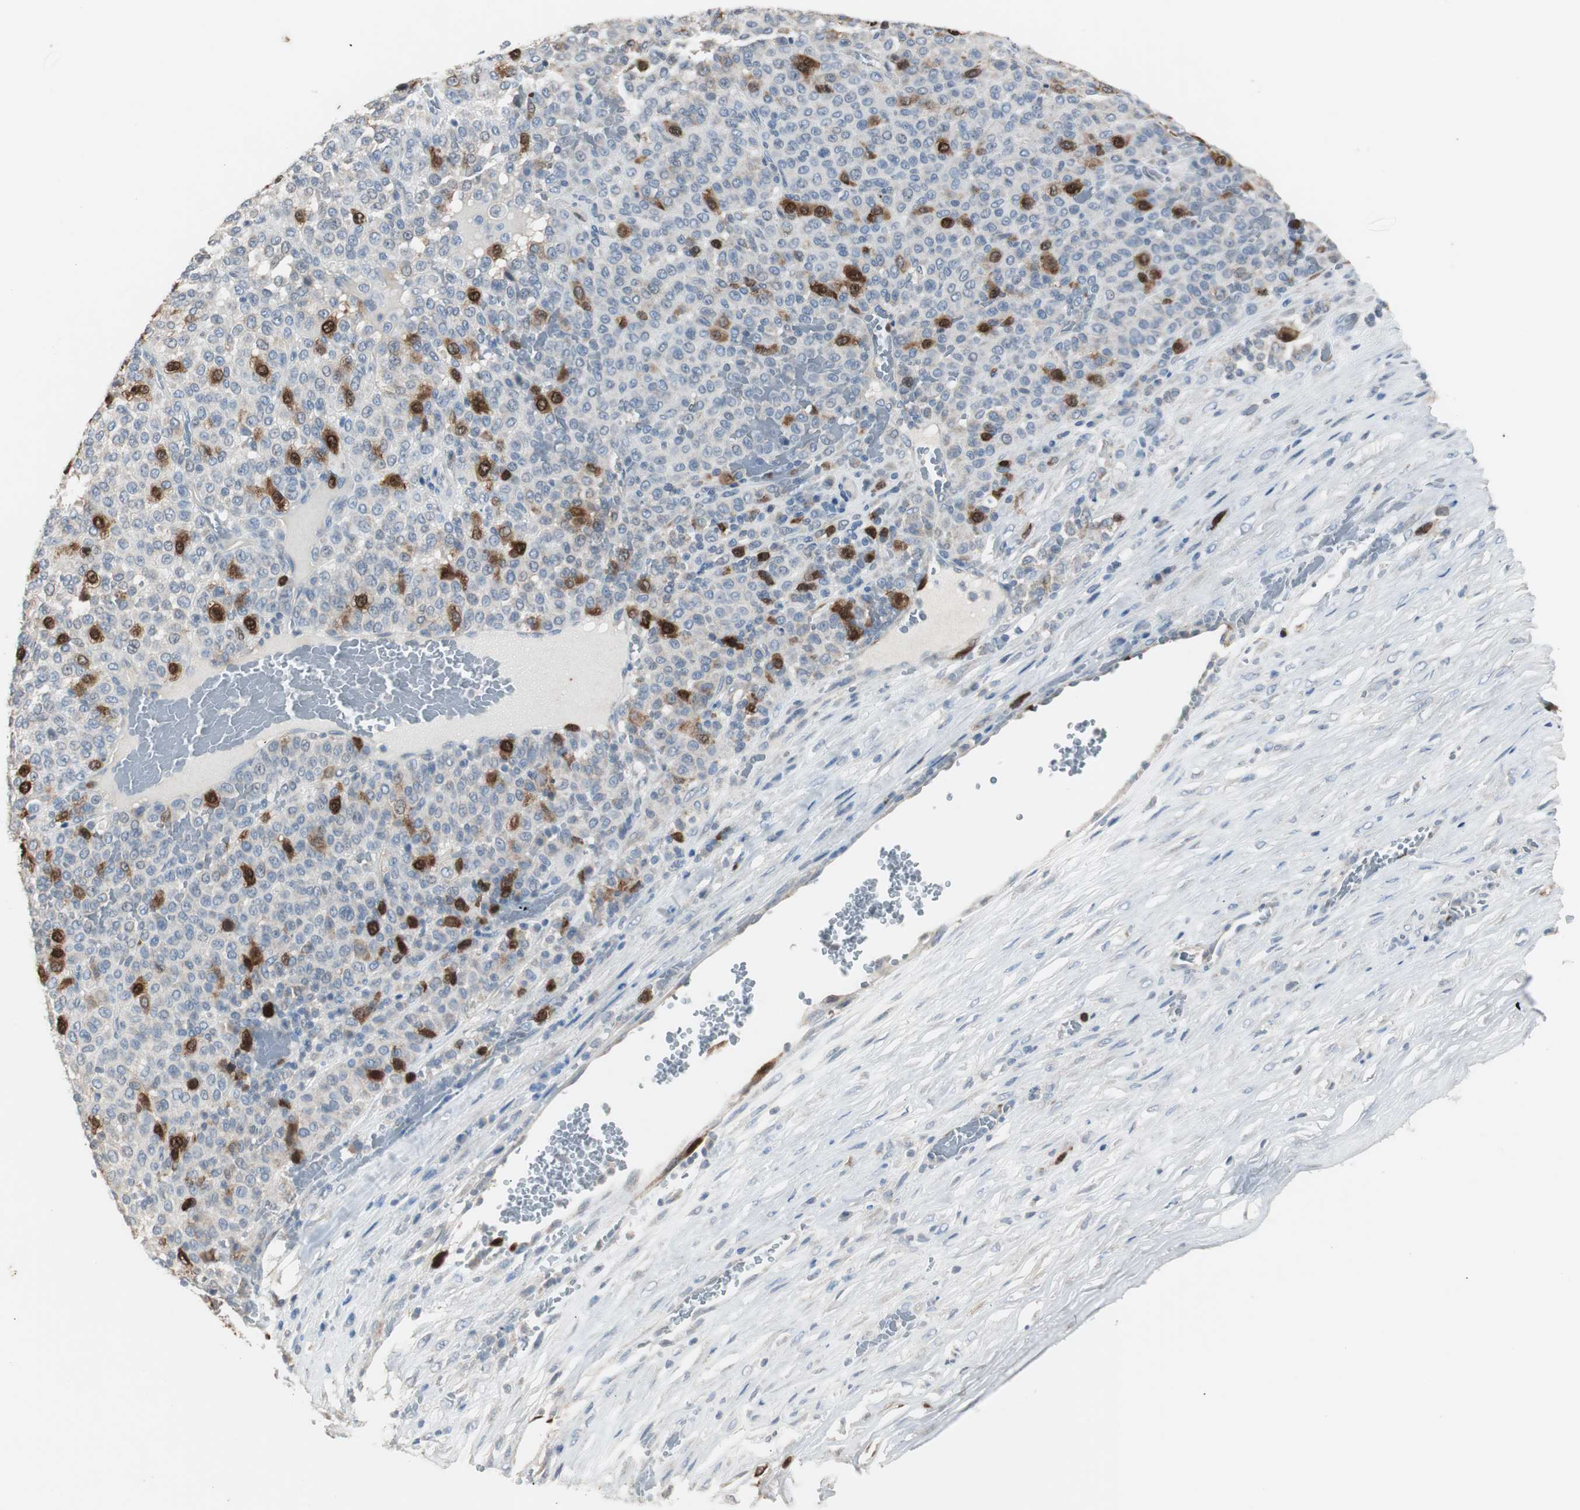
{"staining": {"intensity": "moderate", "quantity": "<25%", "location": "cytoplasmic/membranous,nuclear"}, "tissue": "melanoma", "cell_type": "Tumor cells", "image_type": "cancer", "snomed": [{"axis": "morphology", "description": "Malignant melanoma, Metastatic site"}, {"axis": "topography", "description": "Pancreas"}], "caption": "Melanoma stained with a brown dye exhibits moderate cytoplasmic/membranous and nuclear positive positivity in approximately <25% of tumor cells.", "gene": "TK1", "patient": {"sex": "female", "age": 30}}